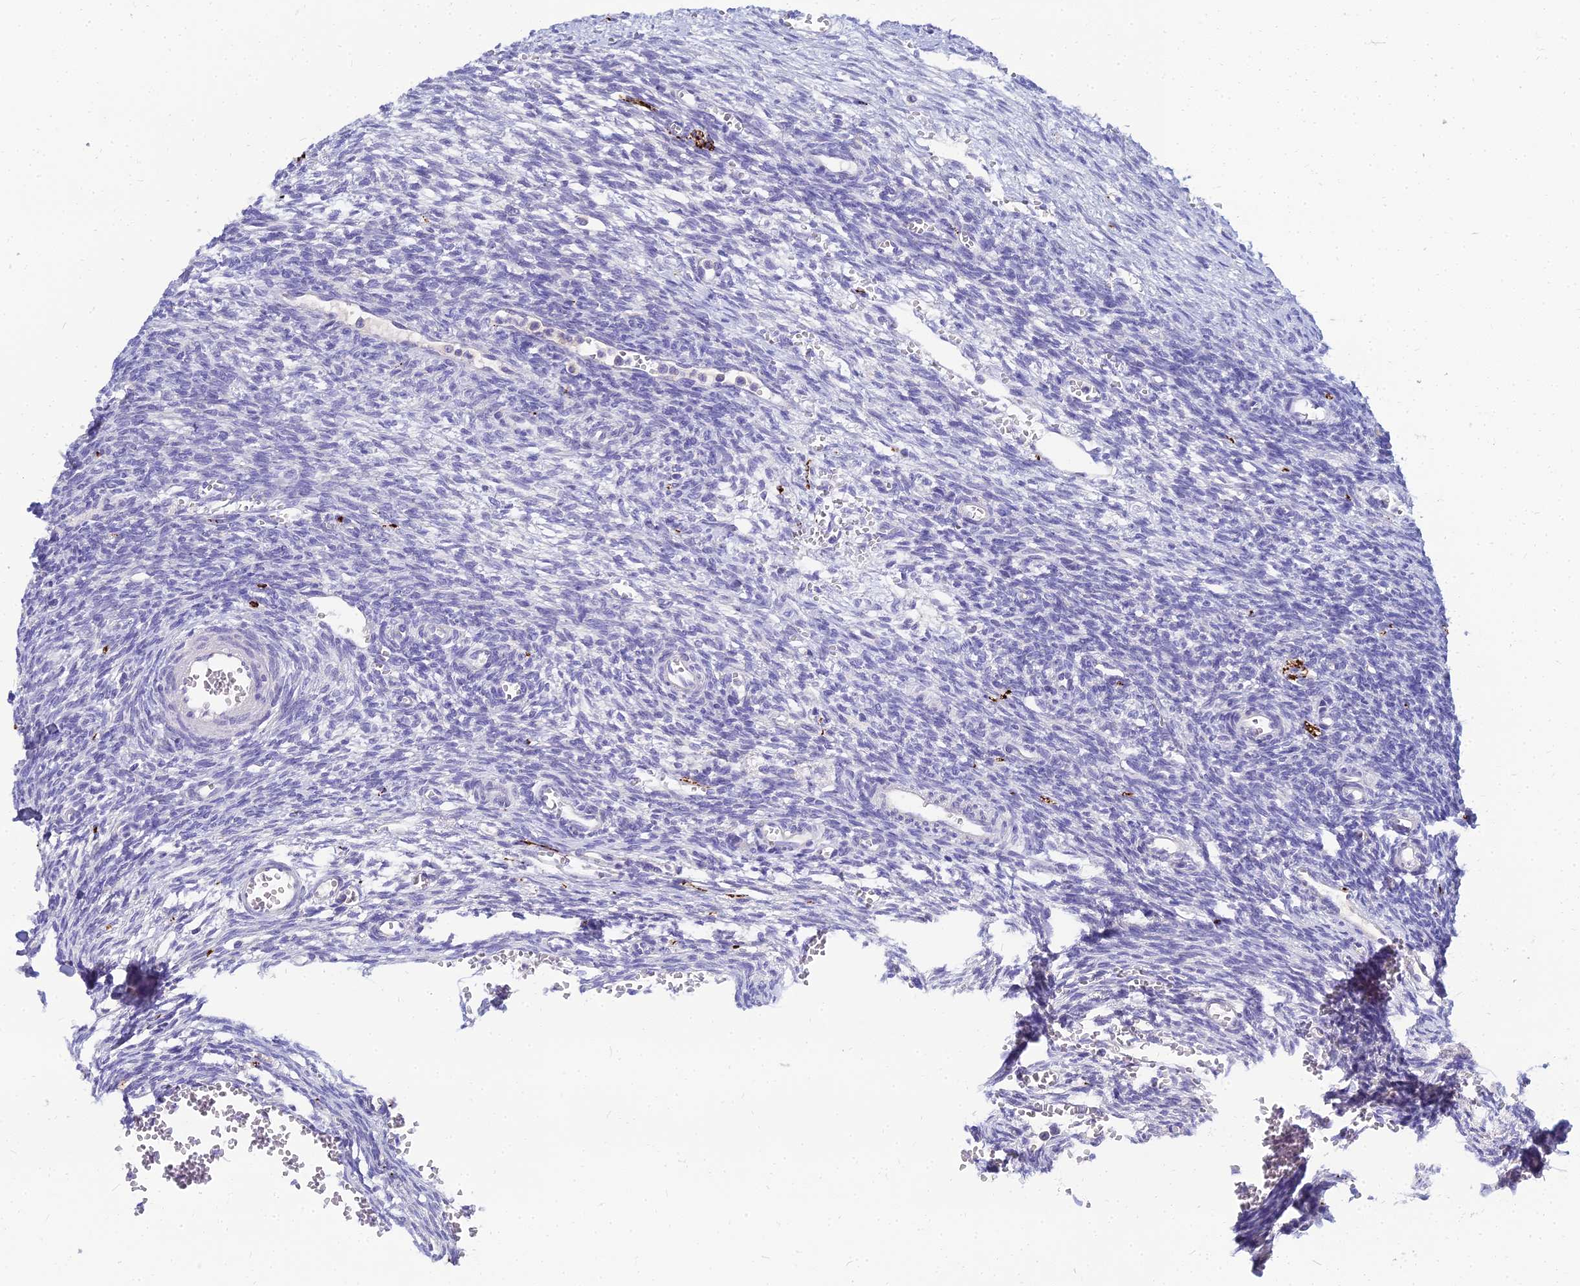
{"staining": {"intensity": "negative", "quantity": "none", "location": "none"}, "tissue": "ovary", "cell_type": "Follicle cells", "image_type": "normal", "snomed": [{"axis": "morphology", "description": "Normal tissue, NOS"}, {"axis": "topography", "description": "Ovary"}], "caption": "This is a micrograph of IHC staining of unremarkable ovary, which shows no positivity in follicle cells. (Stains: DAB IHC with hematoxylin counter stain, Microscopy: brightfield microscopy at high magnification).", "gene": "NPY", "patient": {"sex": "female", "age": 39}}